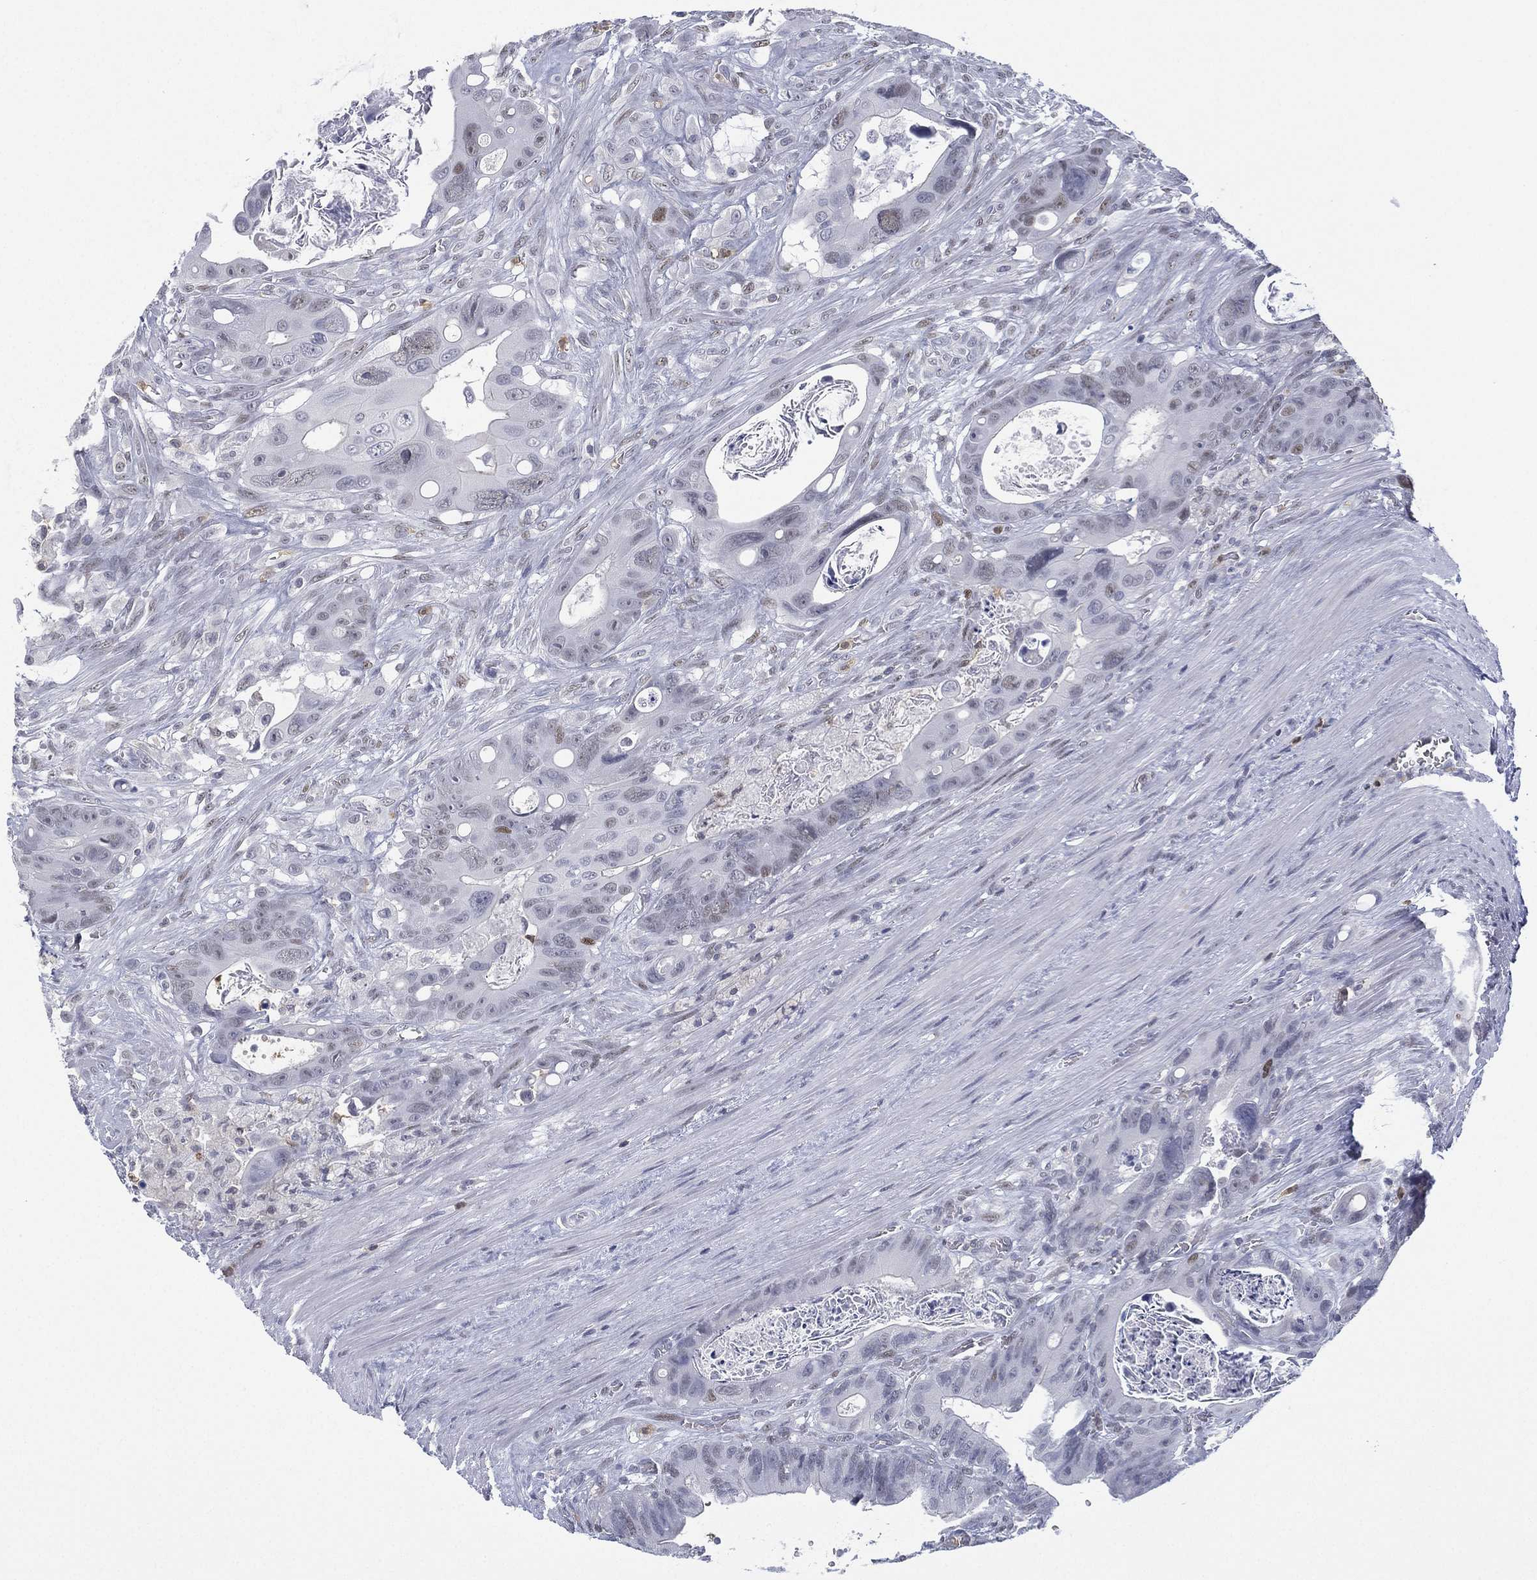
{"staining": {"intensity": "negative", "quantity": "none", "location": "none"}, "tissue": "colorectal cancer", "cell_type": "Tumor cells", "image_type": "cancer", "snomed": [{"axis": "morphology", "description": "Adenocarcinoma, NOS"}, {"axis": "topography", "description": "Rectum"}], "caption": "The immunohistochemistry (IHC) image has no significant expression in tumor cells of colorectal cancer (adenocarcinoma) tissue.", "gene": "ZNF711", "patient": {"sex": "male", "age": 64}}